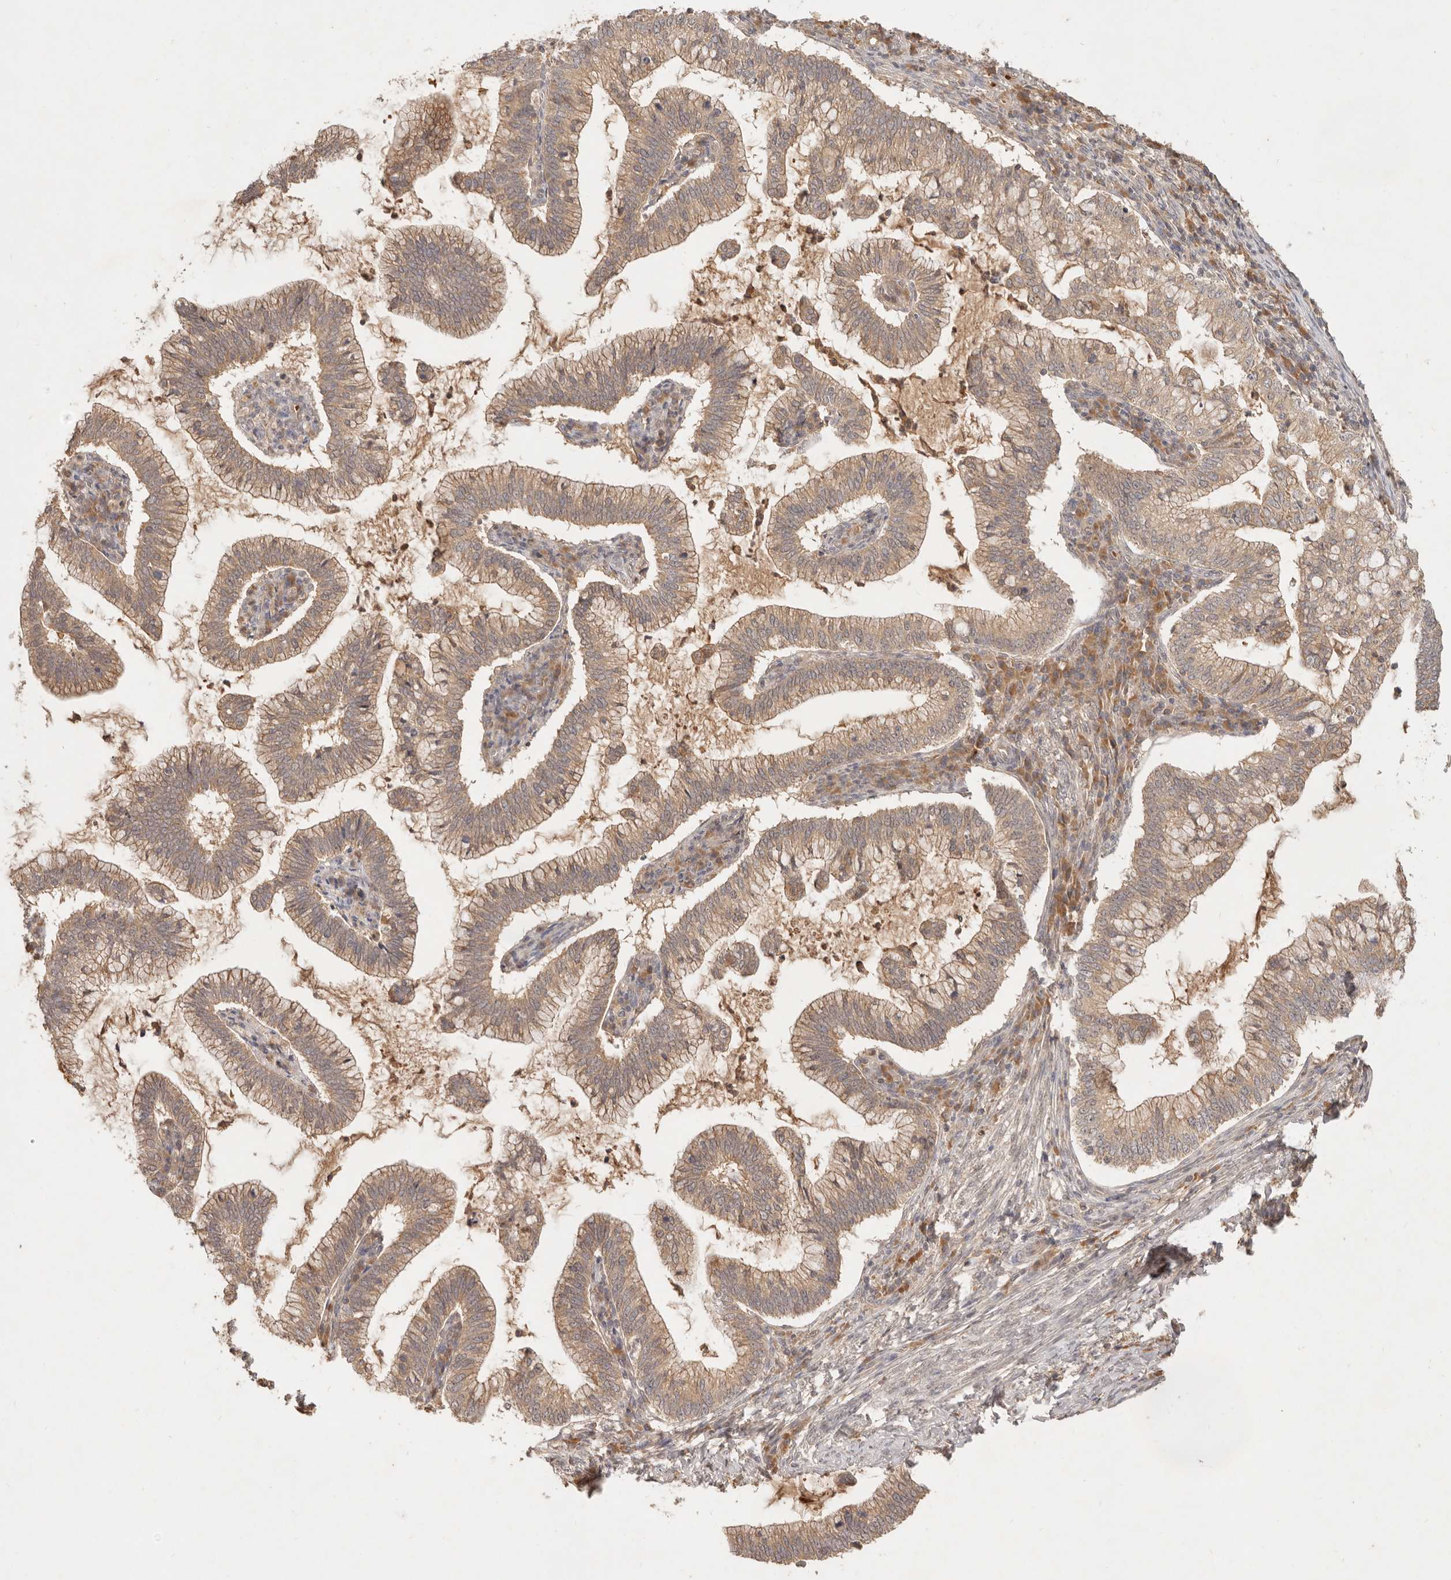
{"staining": {"intensity": "moderate", "quantity": ">75%", "location": "cytoplasmic/membranous"}, "tissue": "cervical cancer", "cell_type": "Tumor cells", "image_type": "cancer", "snomed": [{"axis": "morphology", "description": "Adenocarcinoma, NOS"}, {"axis": "topography", "description": "Cervix"}], "caption": "There is medium levels of moderate cytoplasmic/membranous positivity in tumor cells of cervical cancer, as demonstrated by immunohistochemical staining (brown color).", "gene": "FREM2", "patient": {"sex": "female", "age": 36}}